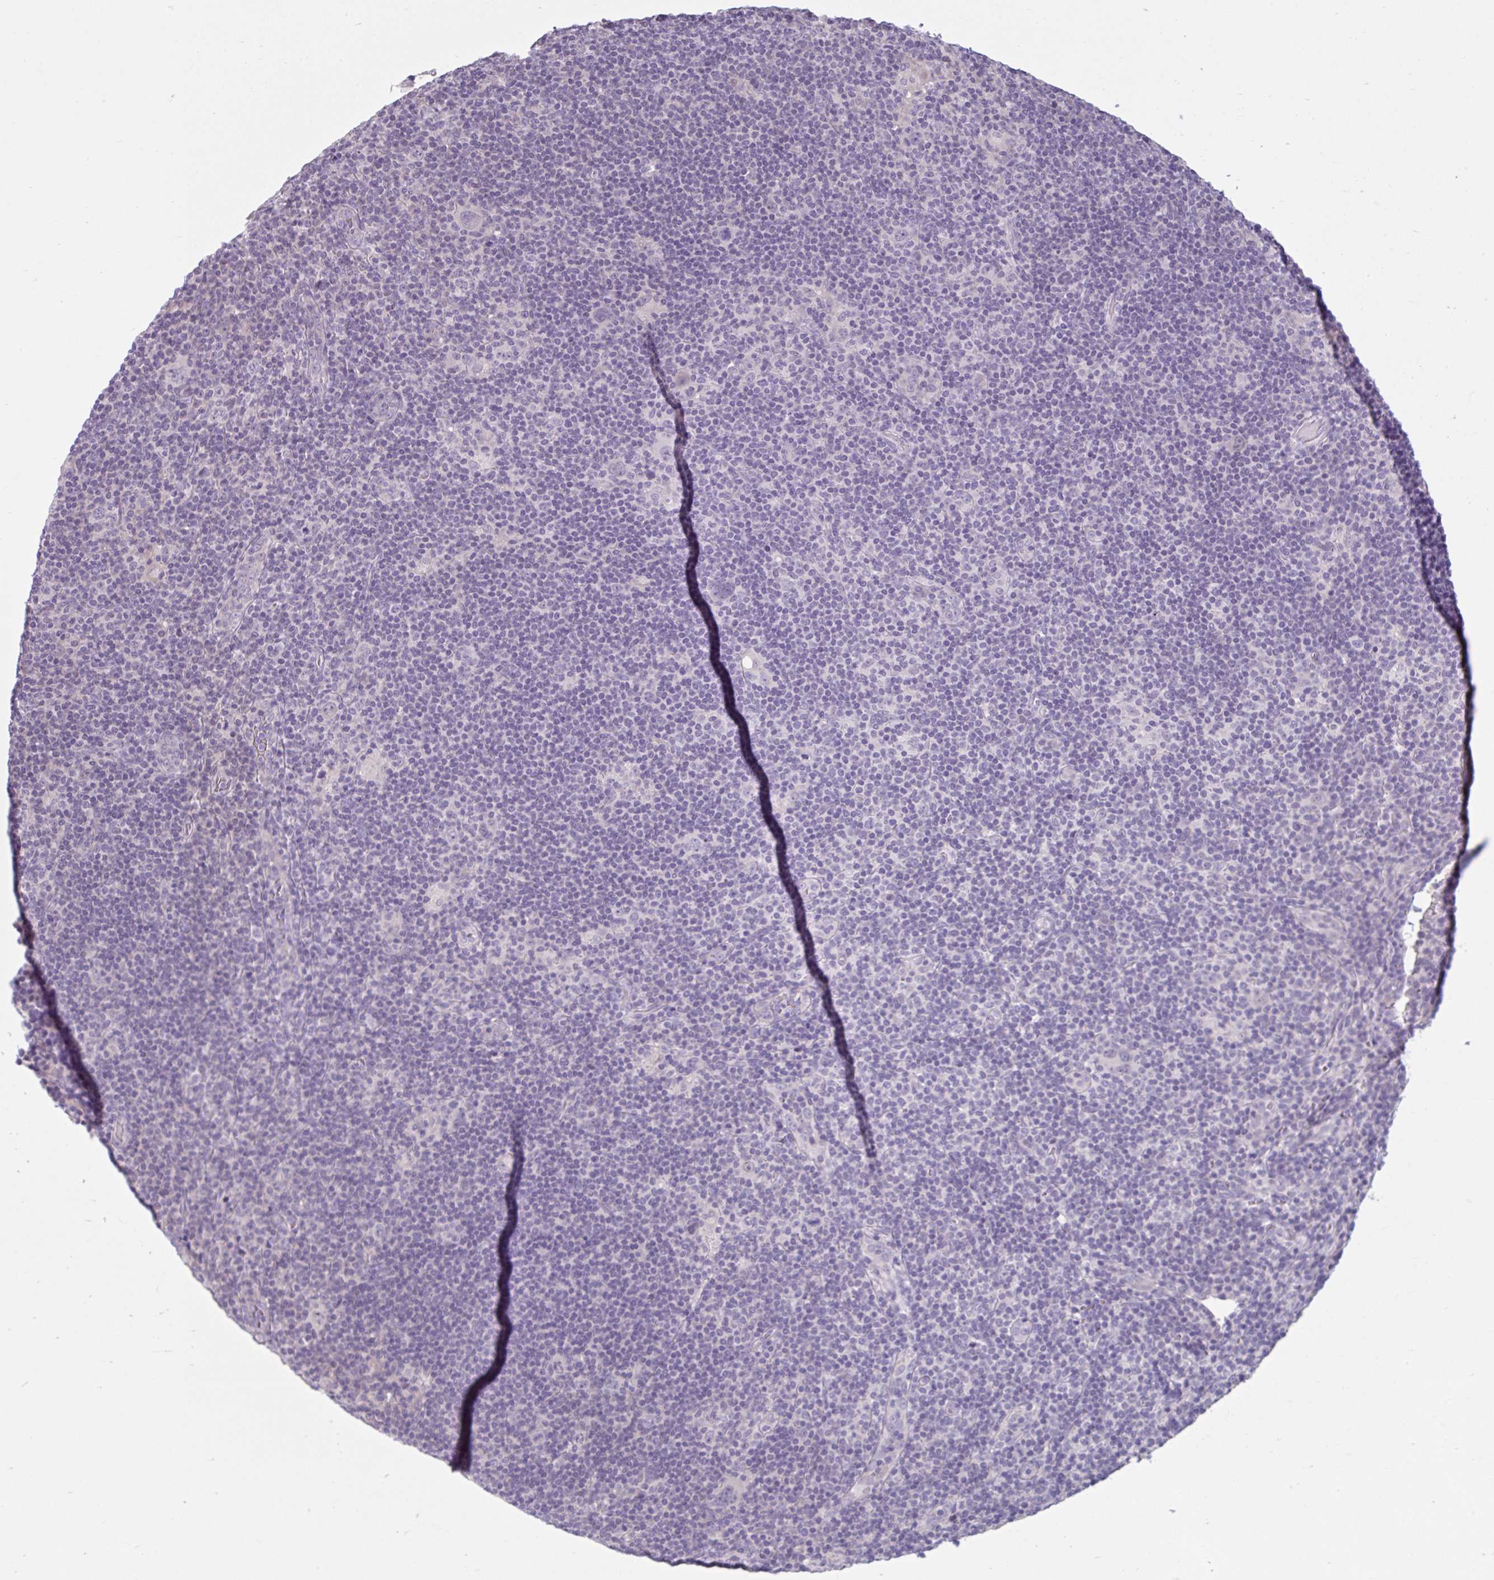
{"staining": {"intensity": "negative", "quantity": "none", "location": "none"}, "tissue": "lymphoma", "cell_type": "Tumor cells", "image_type": "cancer", "snomed": [{"axis": "morphology", "description": "Hodgkin's disease, NOS"}, {"axis": "topography", "description": "Lymph node"}], "caption": "Immunohistochemical staining of human lymphoma displays no significant expression in tumor cells.", "gene": "CDH19", "patient": {"sex": "female", "age": 57}}